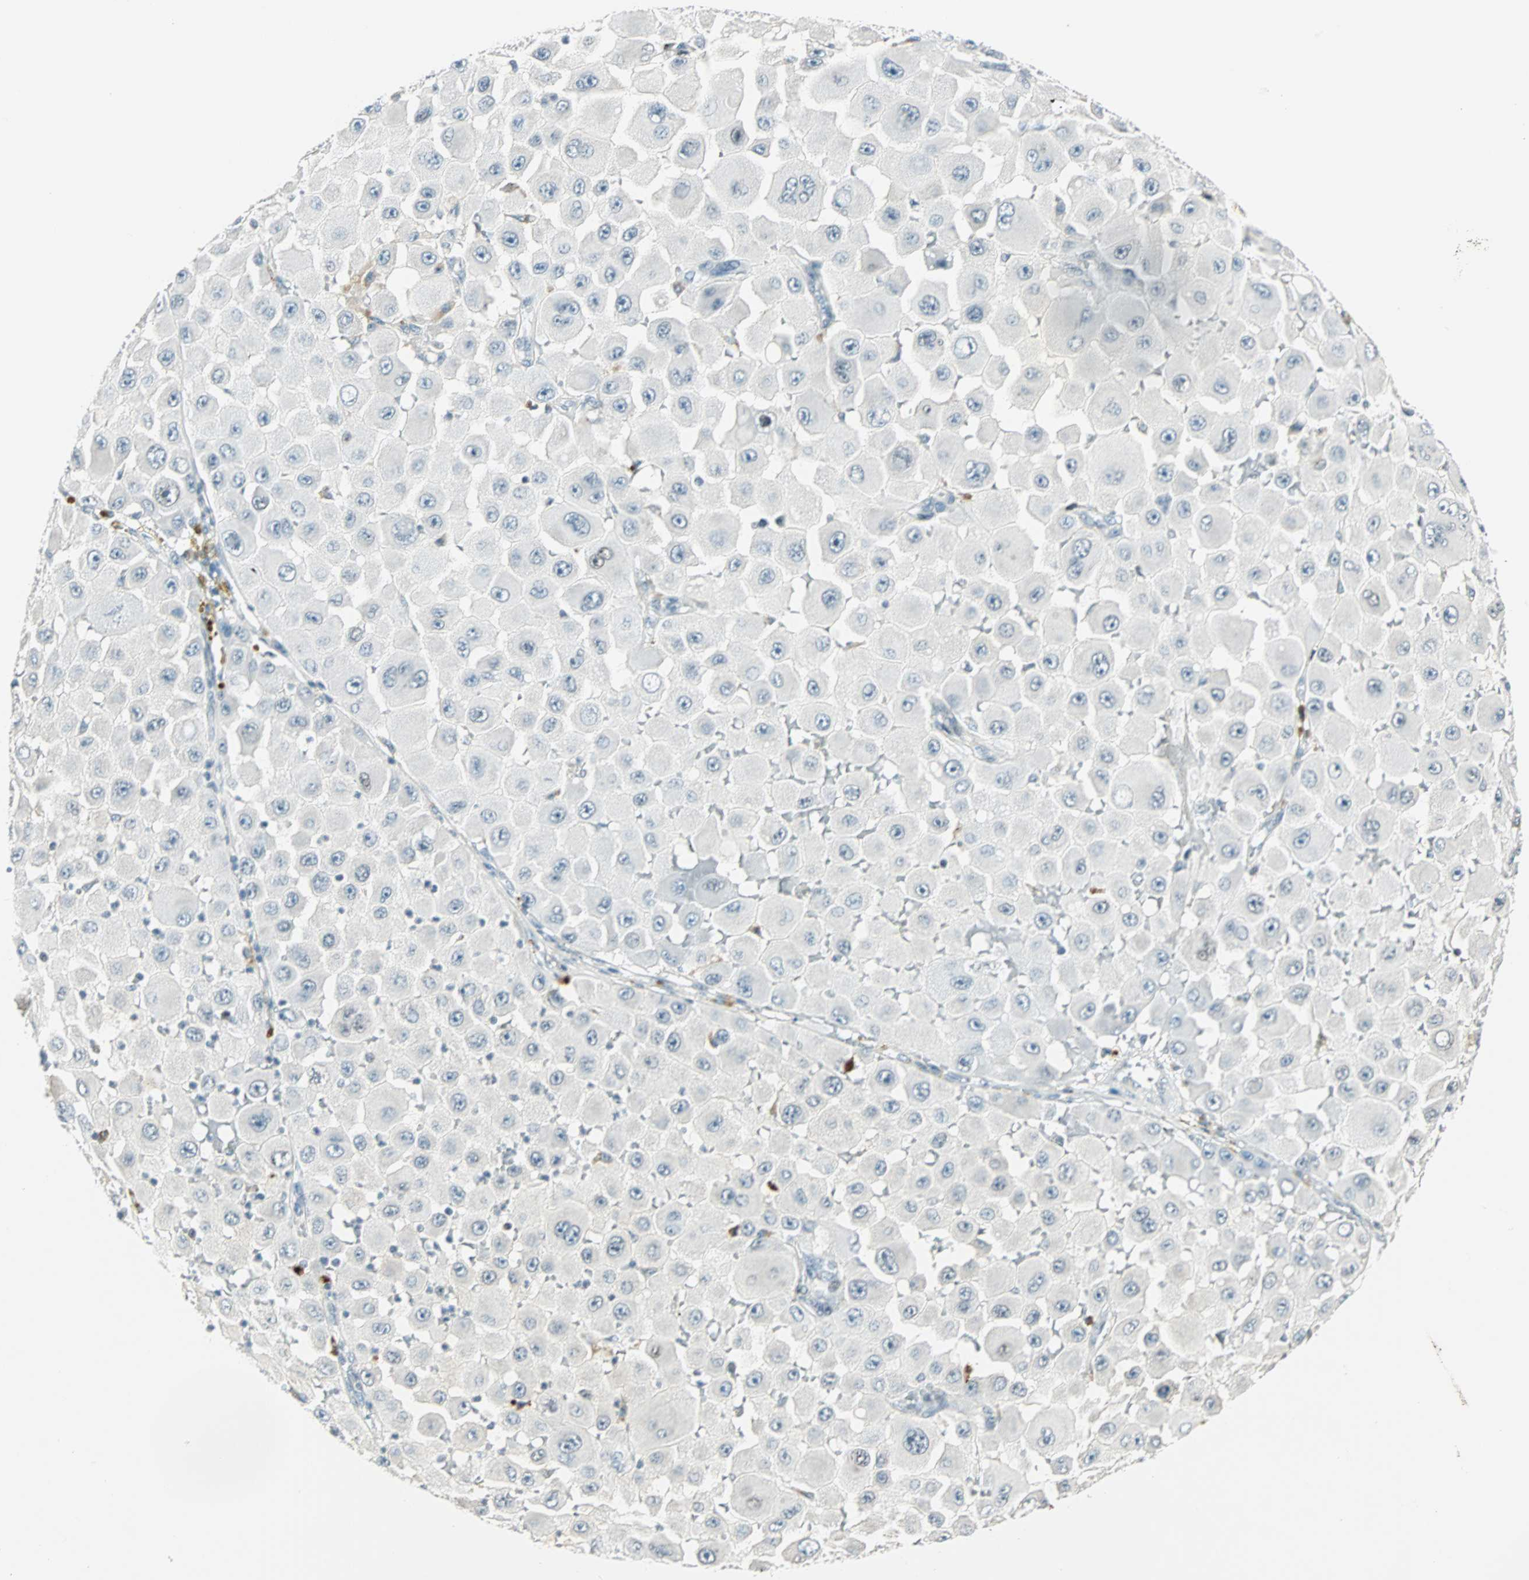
{"staining": {"intensity": "negative", "quantity": "none", "location": "none"}, "tissue": "melanoma", "cell_type": "Tumor cells", "image_type": "cancer", "snomed": [{"axis": "morphology", "description": "Malignant melanoma, NOS"}, {"axis": "topography", "description": "Skin"}], "caption": "Immunohistochemistry photomicrograph of neoplastic tissue: malignant melanoma stained with DAB shows no significant protein staining in tumor cells.", "gene": "SIN3A", "patient": {"sex": "female", "age": 81}}